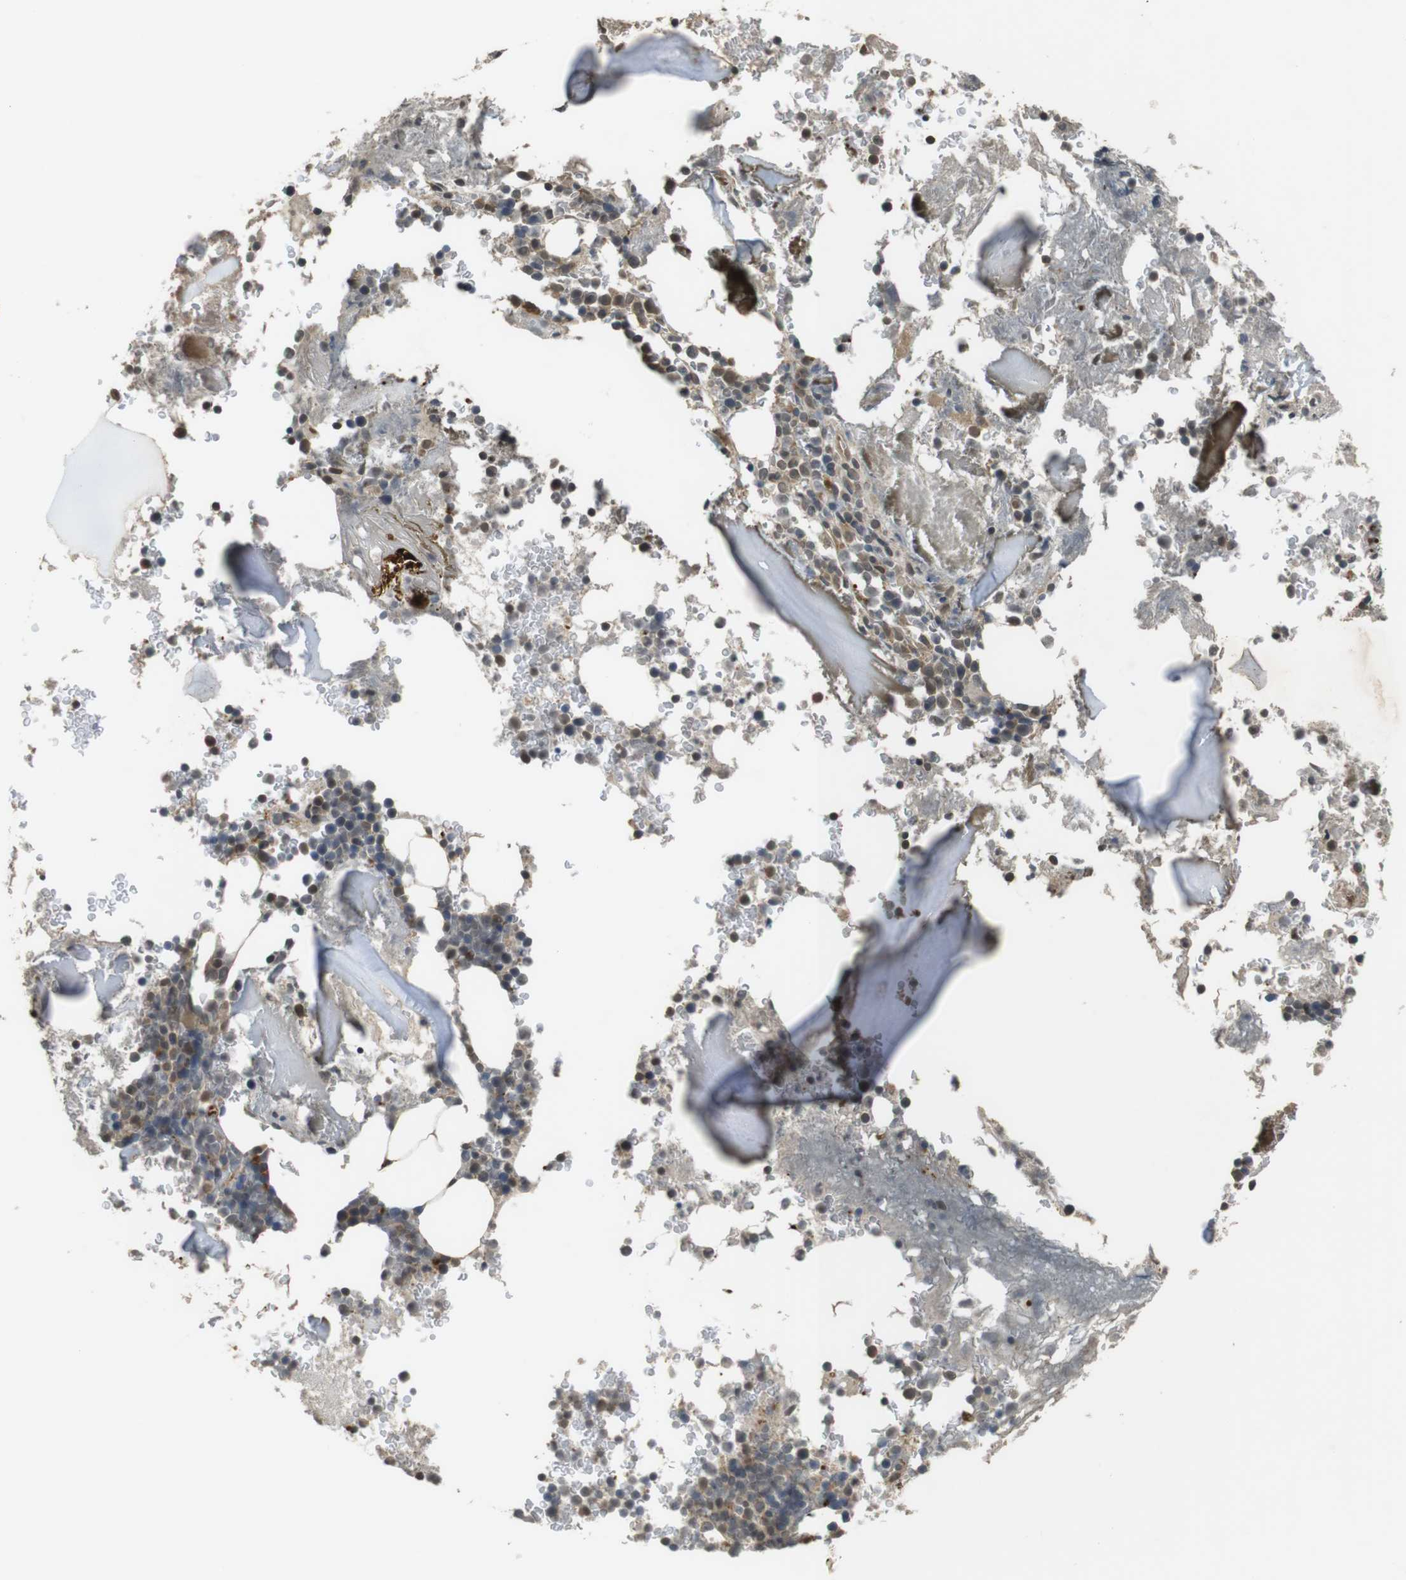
{"staining": {"intensity": "weak", "quantity": "<25%", "location": "cytoplasmic/membranous"}, "tissue": "bone marrow", "cell_type": "Hematopoietic cells", "image_type": "normal", "snomed": [{"axis": "morphology", "description": "Normal tissue, NOS"}, {"axis": "topography", "description": "Bone marrow"}], "caption": "An immunohistochemistry (IHC) micrograph of normal bone marrow is shown. There is no staining in hematopoietic cells of bone marrow.", "gene": "FZD10", "patient": {"sex": "male"}}